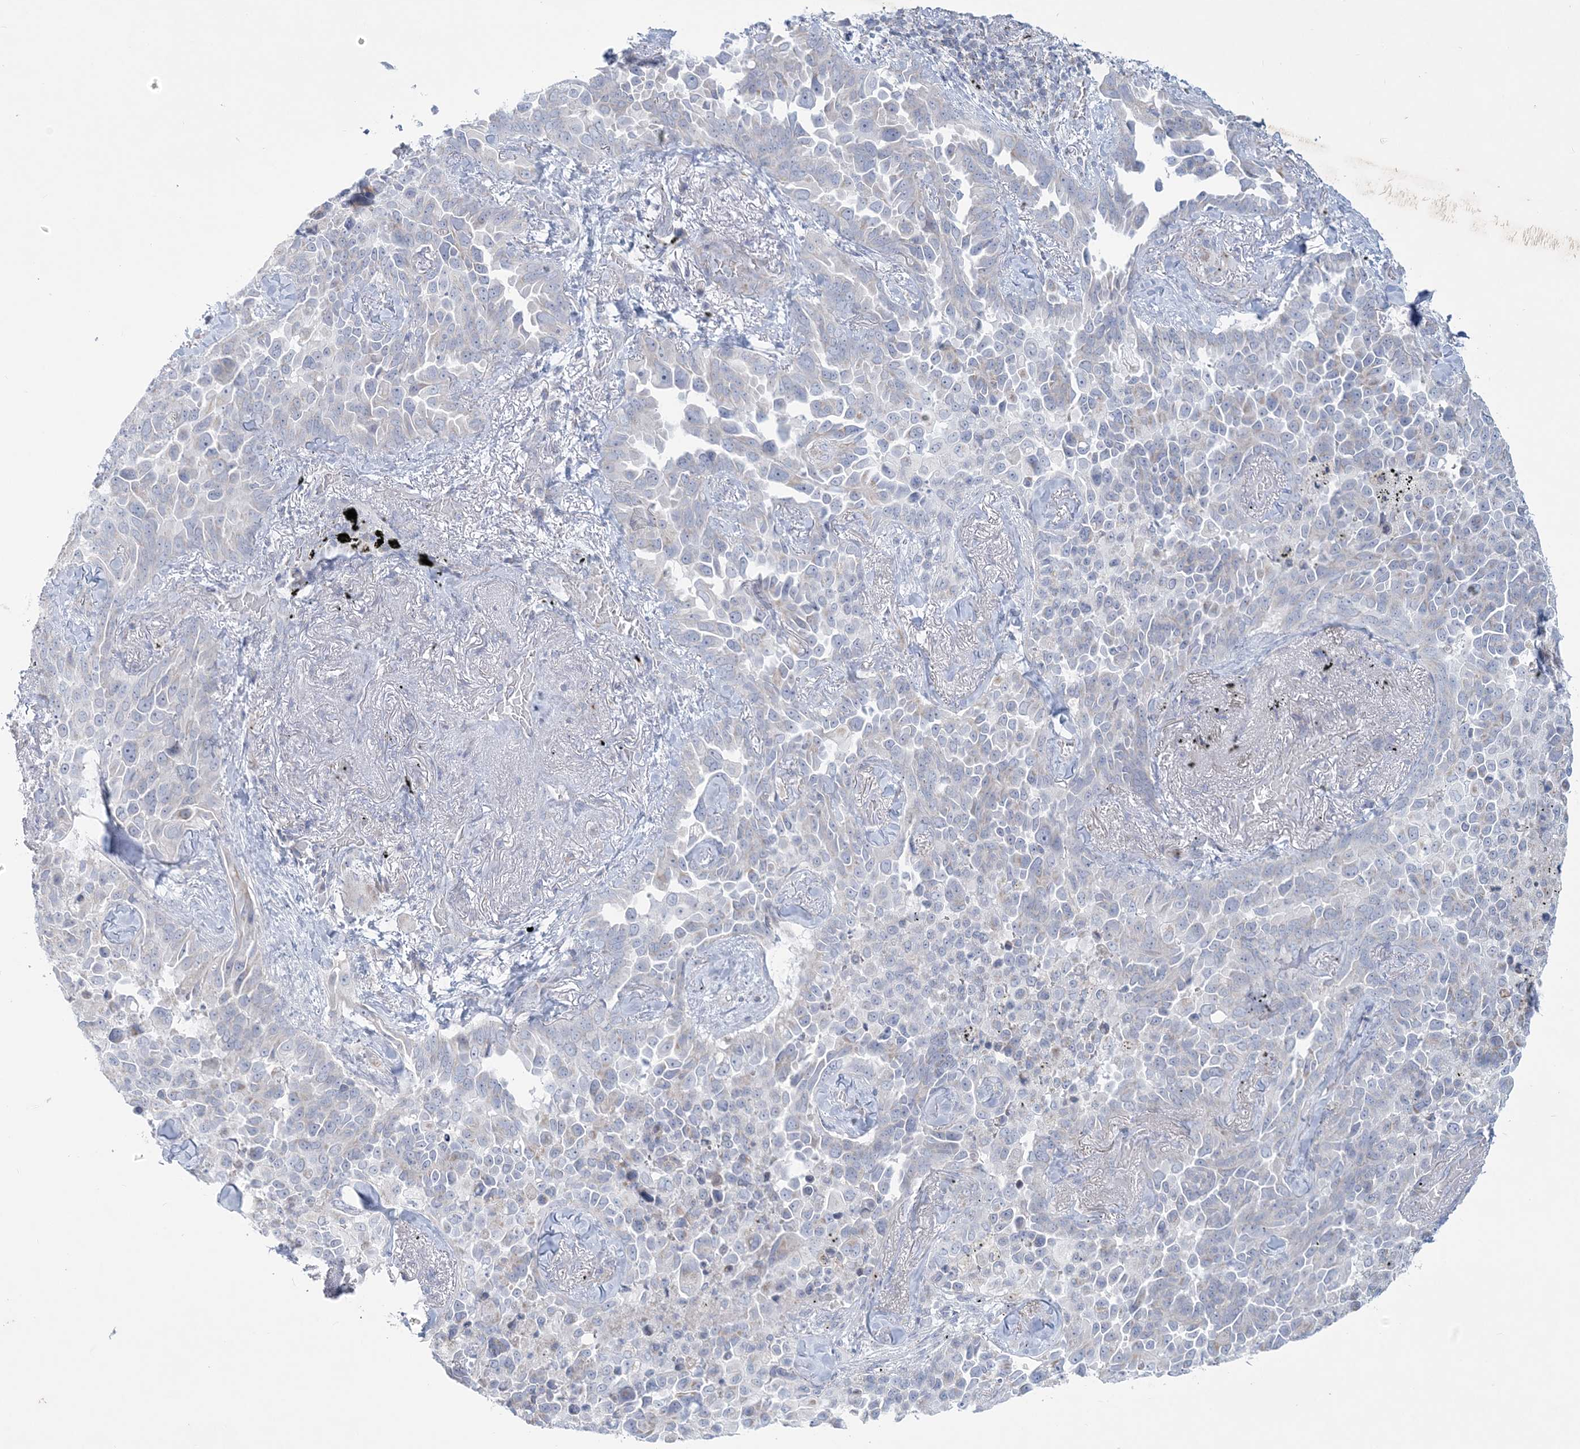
{"staining": {"intensity": "negative", "quantity": "none", "location": "none"}, "tissue": "lung cancer", "cell_type": "Tumor cells", "image_type": "cancer", "snomed": [{"axis": "morphology", "description": "Adenocarcinoma, NOS"}, {"axis": "topography", "description": "Lung"}], "caption": "Immunohistochemical staining of lung cancer demonstrates no significant staining in tumor cells. (DAB (3,3'-diaminobenzidine) immunohistochemistry (IHC) visualized using brightfield microscopy, high magnification).", "gene": "TBC1D7", "patient": {"sex": "female", "age": 67}}